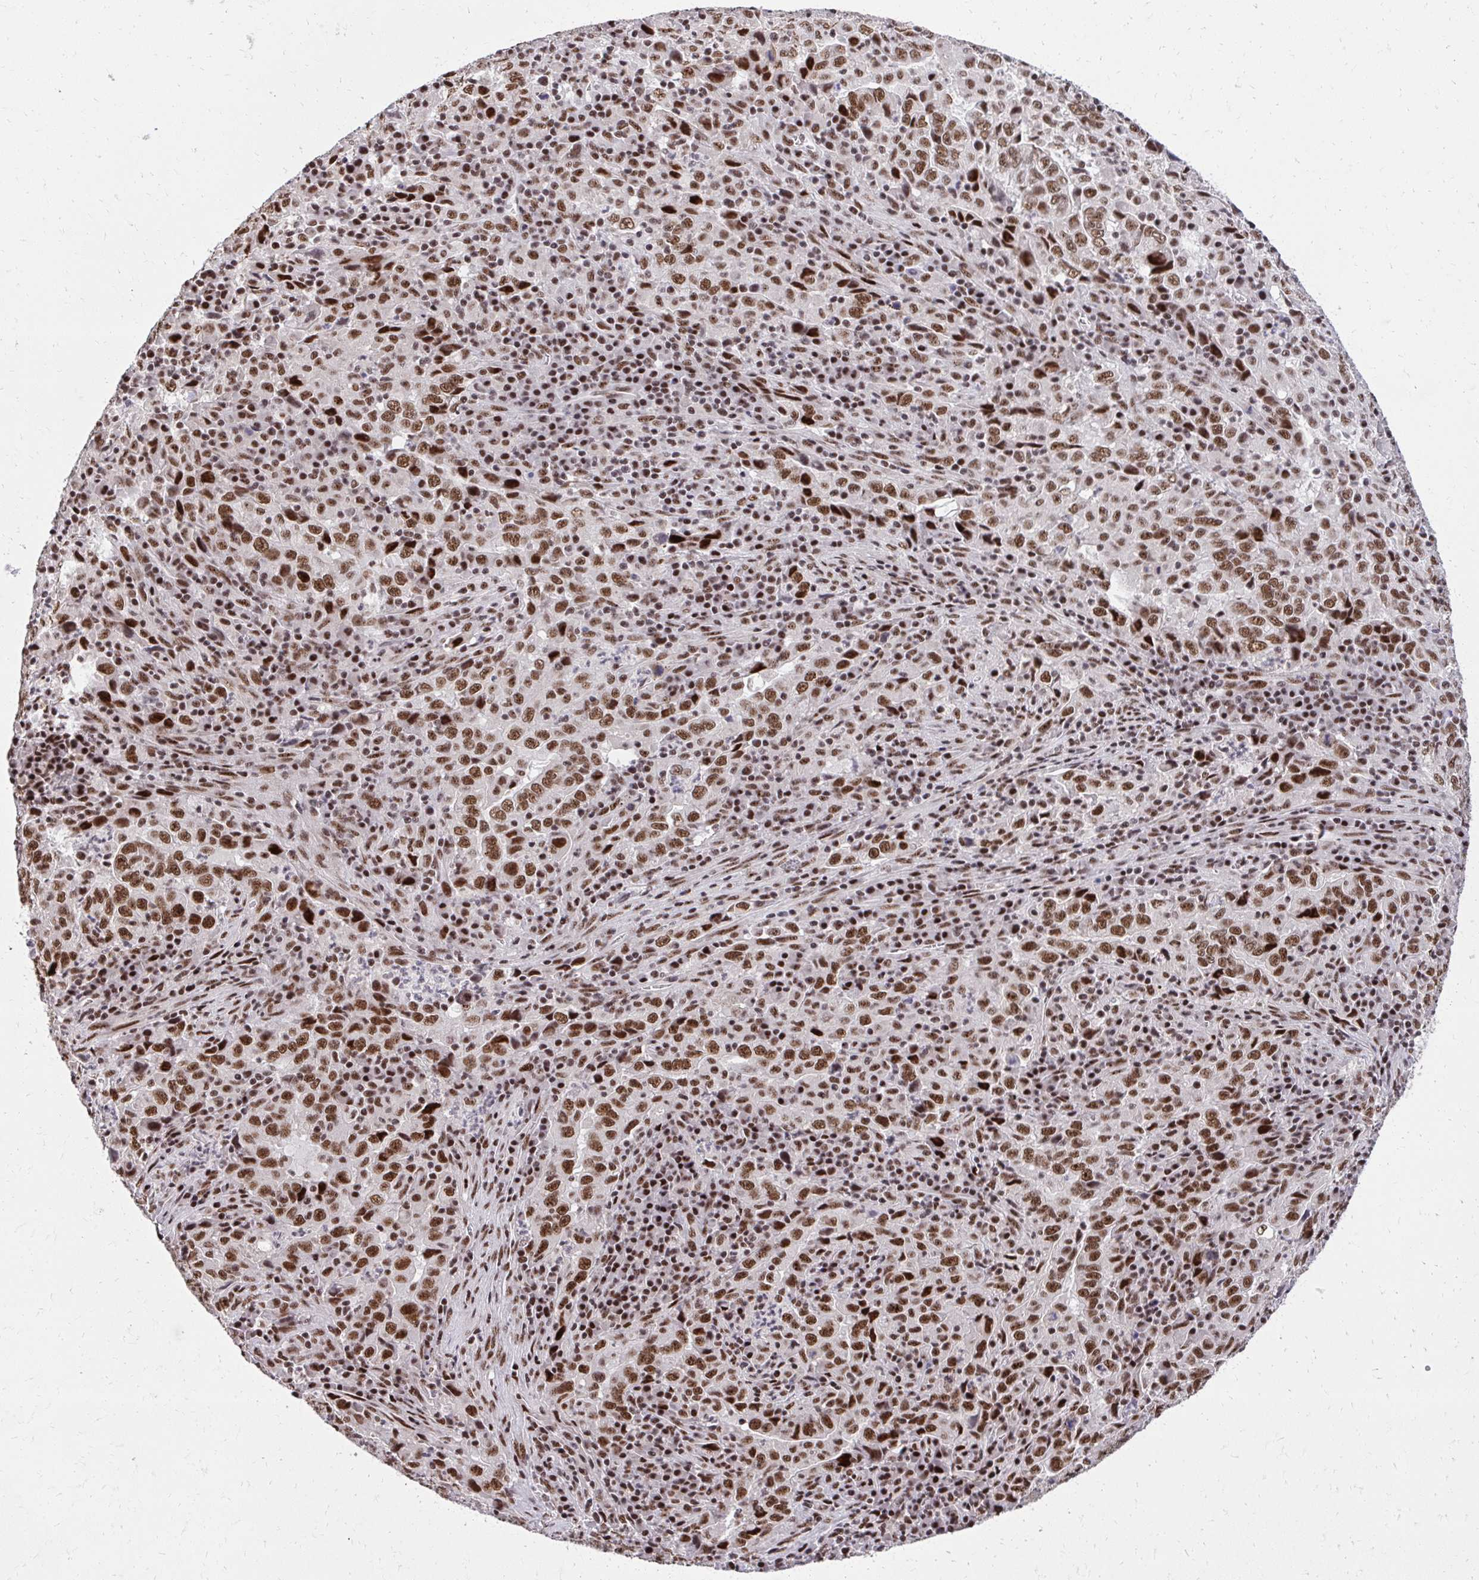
{"staining": {"intensity": "strong", "quantity": ">75%", "location": "nuclear"}, "tissue": "lung cancer", "cell_type": "Tumor cells", "image_type": "cancer", "snomed": [{"axis": "morphology", "description": "Adenocarcinoma, NOS"}, {"axis": "topography", "description": "Lung"}], "caption": "High-power microscopy captured an IHC histopathology image of lung adenocarcinoma, revealing strong nuclear positivity in about >75% of tumor cells.", "gene": "SYNE4", "patient": {"sex": "male", "age": 67}}